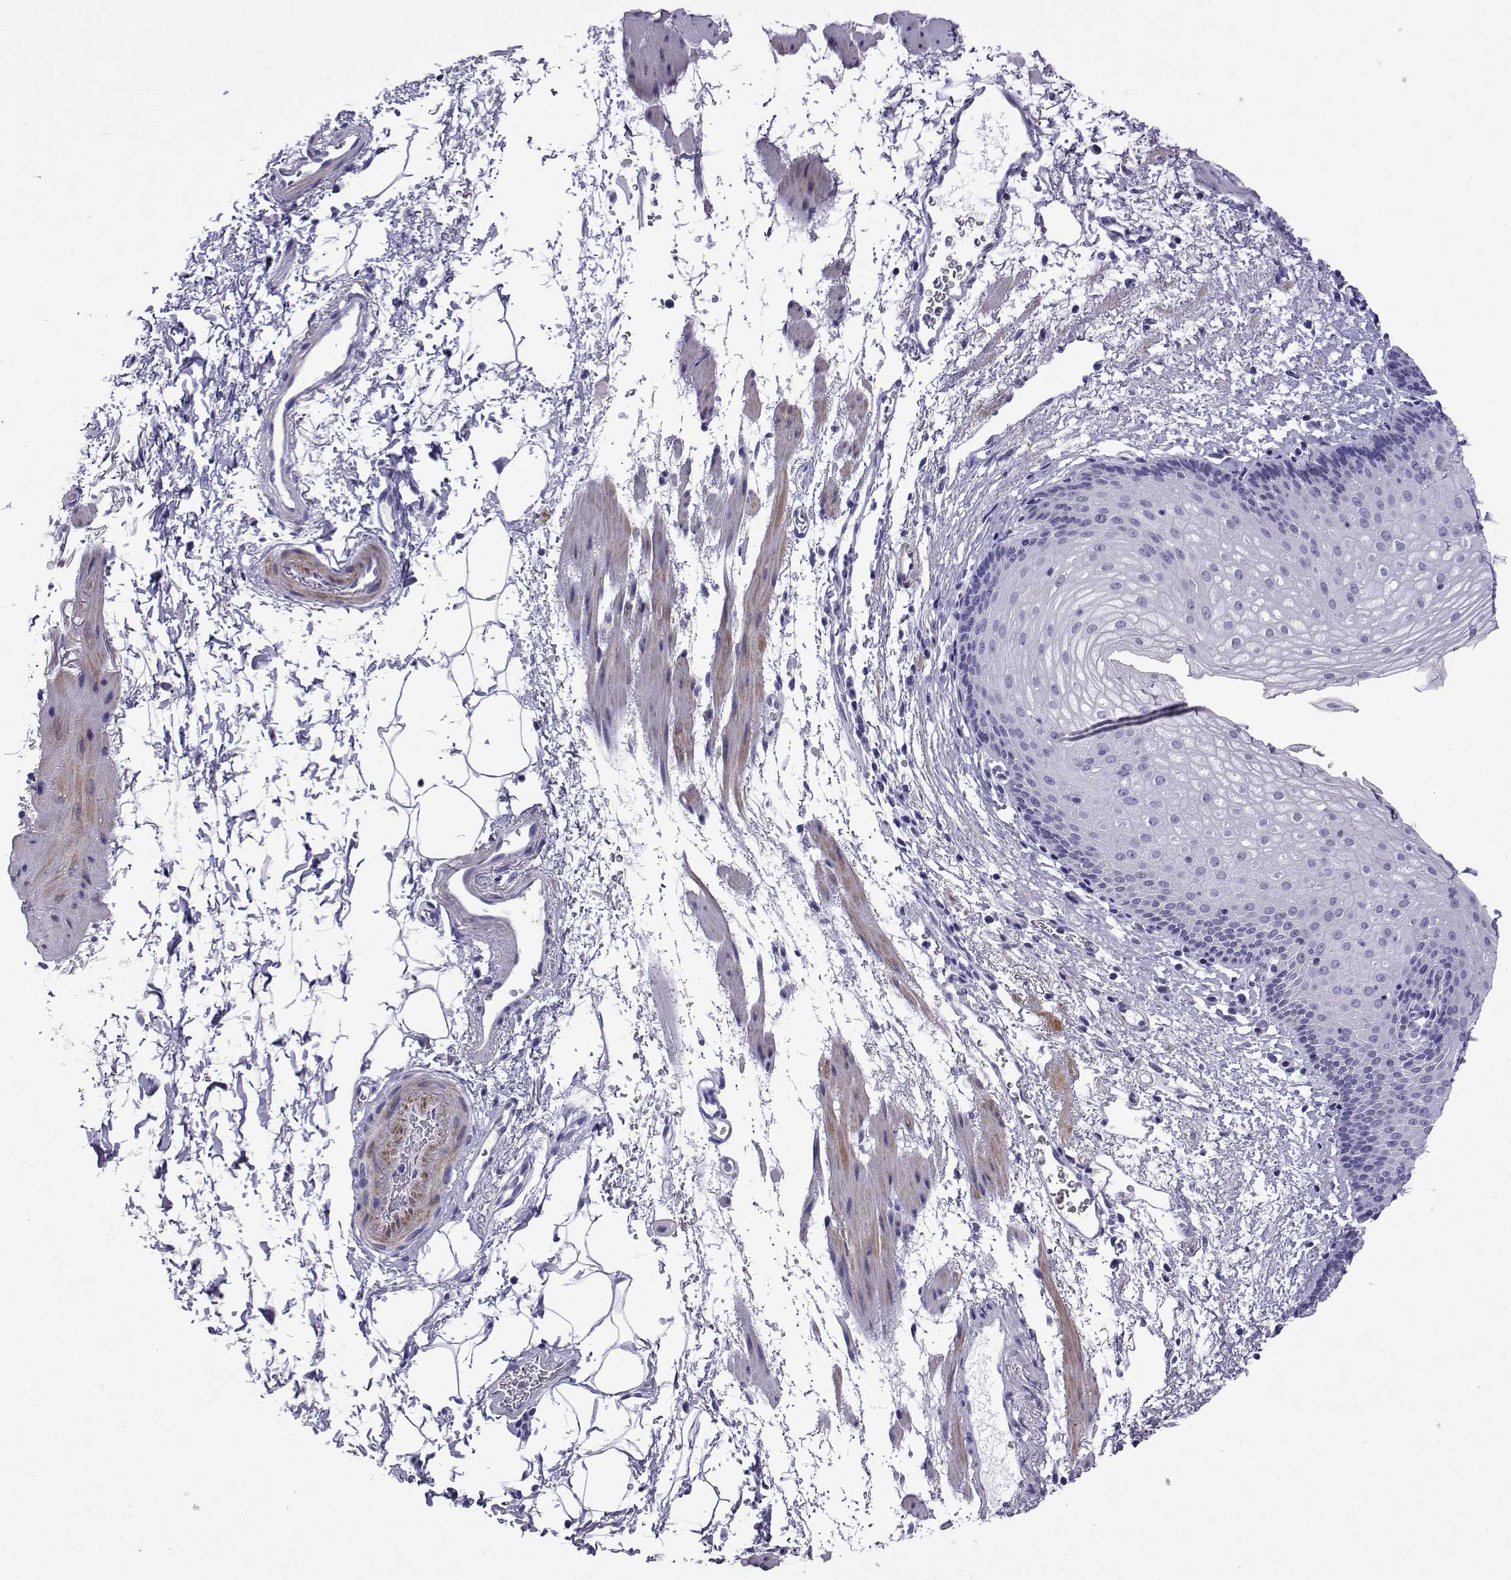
{"staining": {"intensity": "negative", "quantity": "none", "location": "none"}, "tissue": "esophagus", "cell_type": "Squamous epithelial cells", "image_type": "normal", "snomed": [{"axis": "morphology", "description": "Normal tissue, NOS"}, {"axis": "topography", "description": "Esophagus"}], "caption": "The micrograph reveals no significant expression in squamous epithelial cells of esophagus. (DAB (3,3'-diaminobenzidine) IHC with hematoxylin counter stain).", "gene": "KCNF1", "patient": {"sex": "female", "age": 64}}